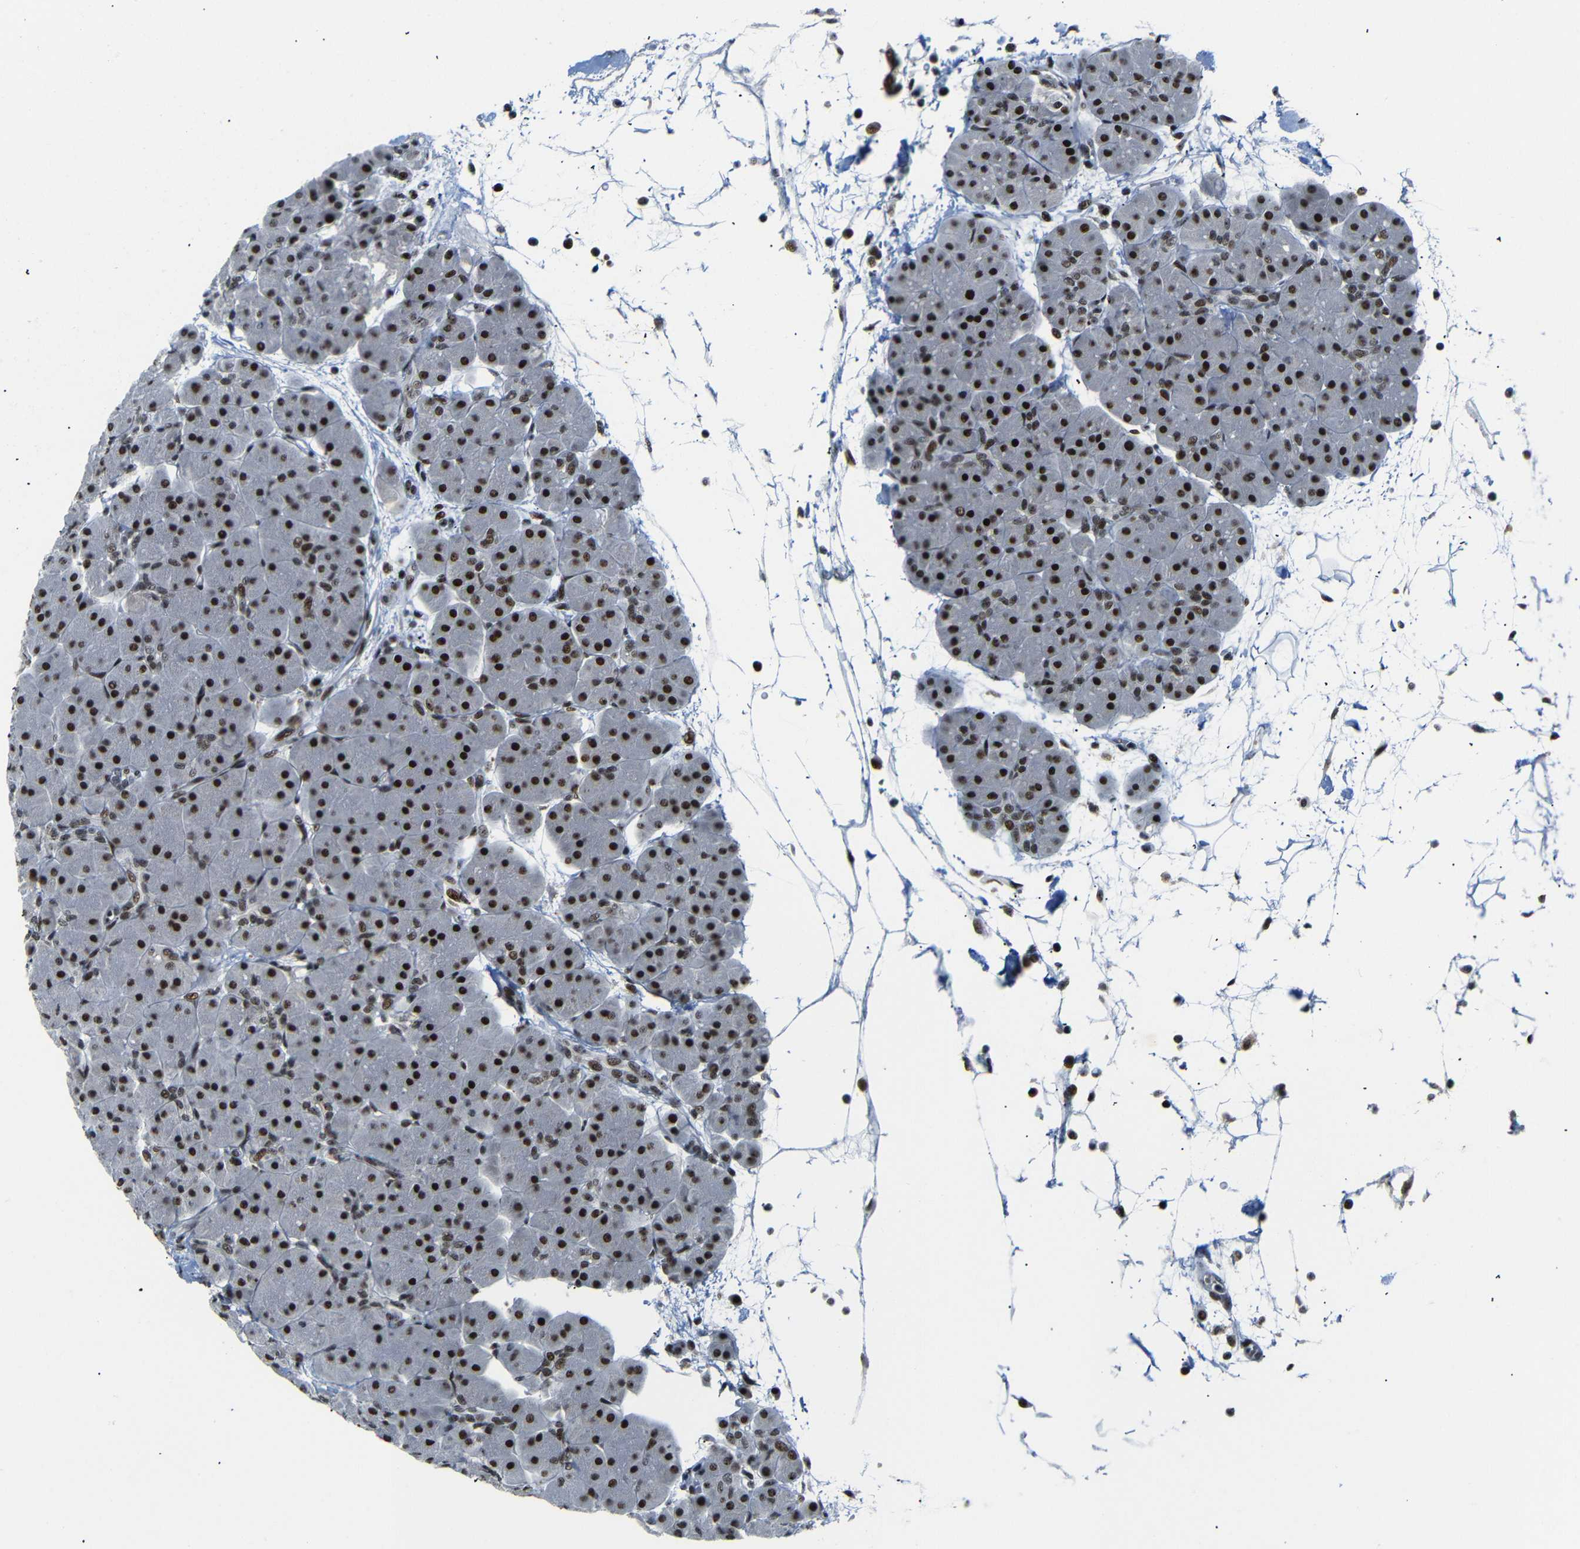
{"staining": {"intensity": "strong", "quantity": ">75%", "location": "nuclear"}, "tissue": "pancreas", "cell_type": "Exocrine glandular cells", "image_type": "normal", "snomed": [{"axis": "morphology", "description": "Normal tissue, NOS"}, {"axis": "topography", "description": "Pancreas"}], "caption": "High-magnification brightfield microscopy of benign pancreas stained with DAB (brown) and counterstained with hematoxylin (blue). exocrine glandular cells exhibit strong nuclear positivity is seen in about>75% of cells.", "gene": "SETDB2", "patient": {"sex": "male", "age": 66}}